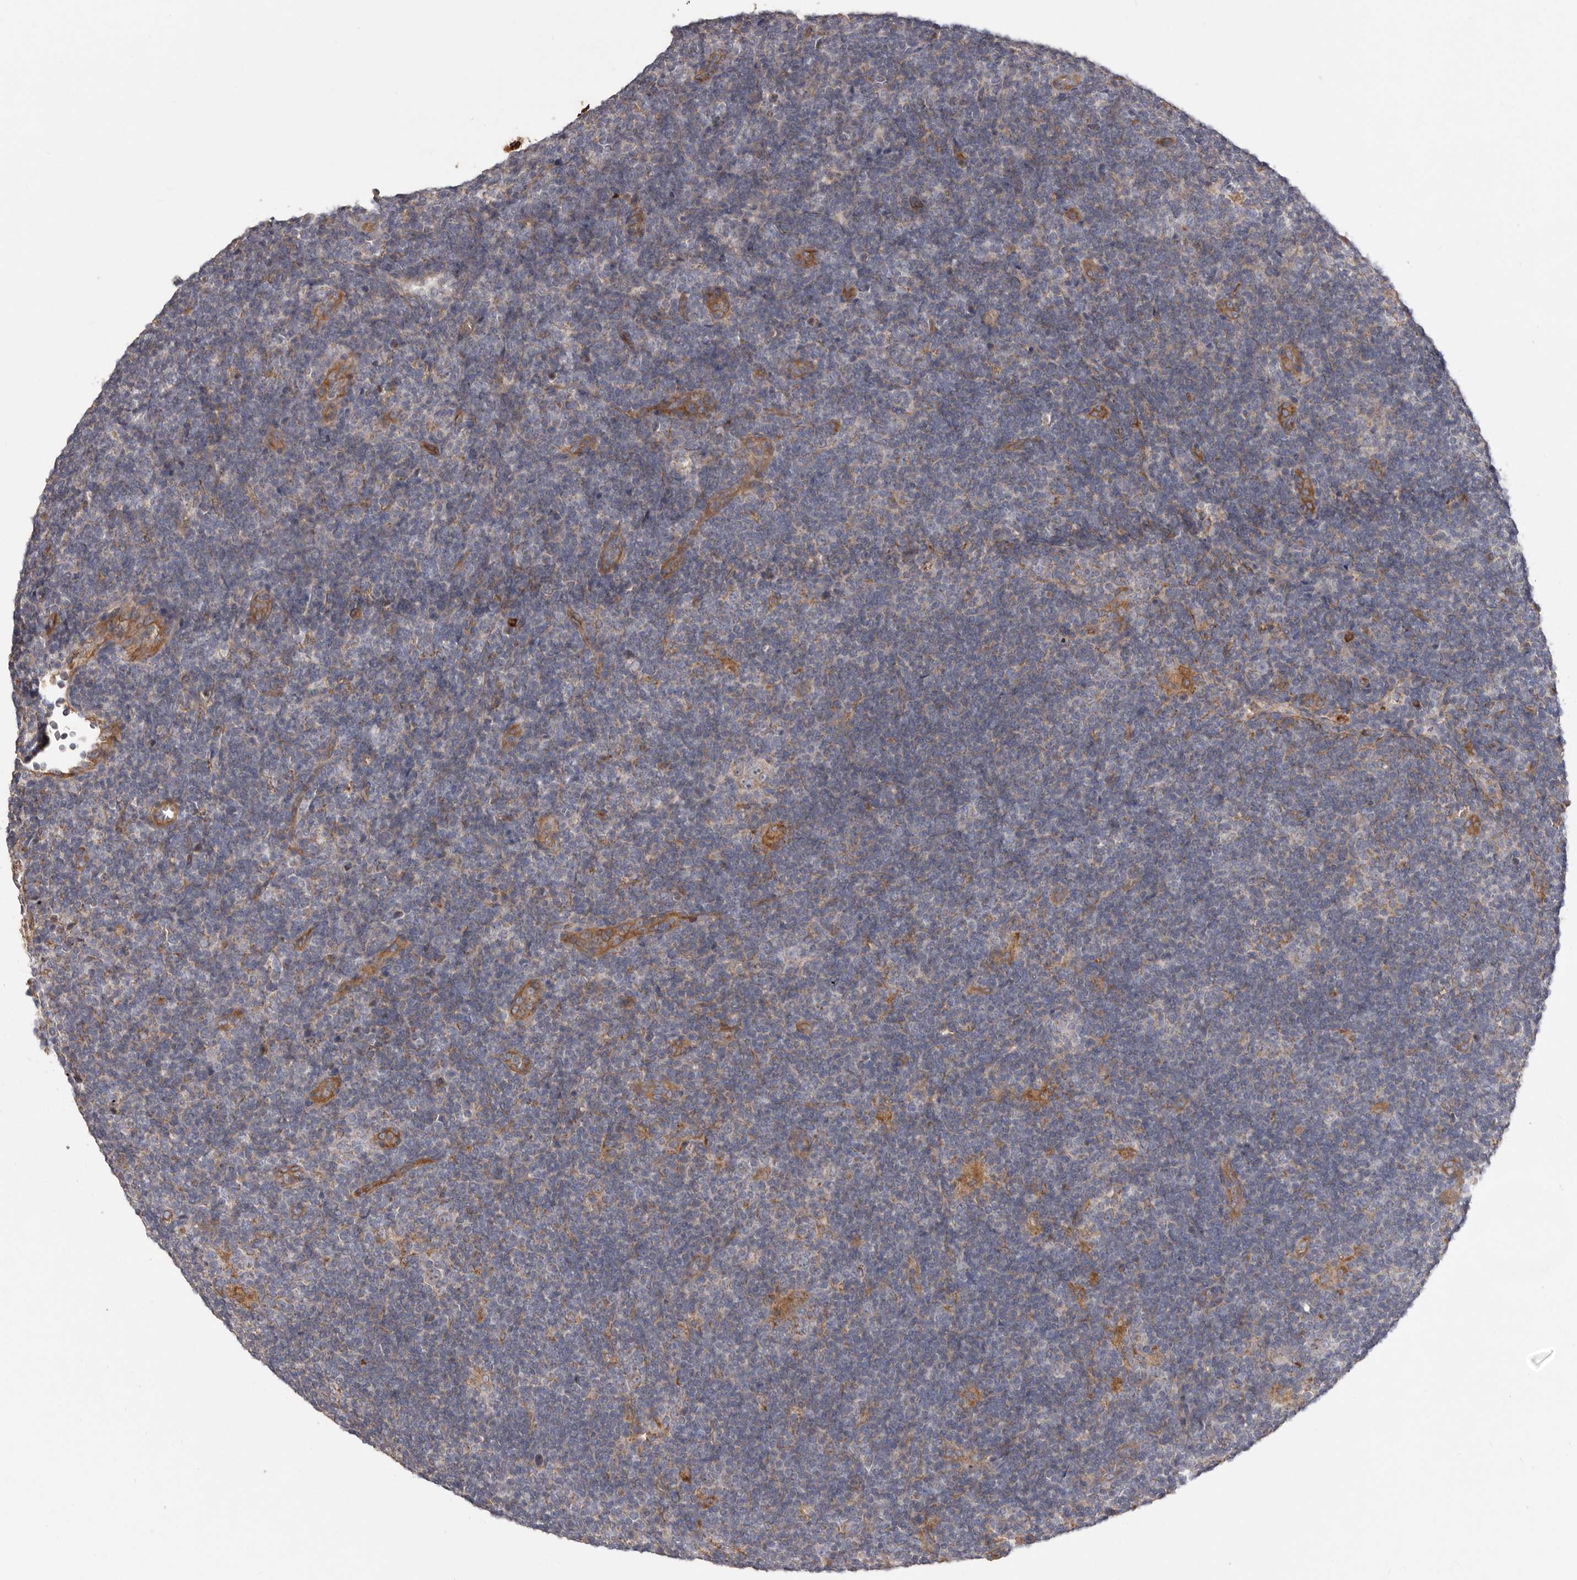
{"staining": {"intensity": "negative", "quantity": "none", "location": "none"}, "tissue": "lymphoma", "cell_type": "Tumor cells", "image_type": "cancer", "snomed": [{"axis": "morphology", "description": "Hodgkin's disease, NOS"}, {"axis": "topography", "description": "Lymph node"}], "caption": "Immunohistochemical staining of lymphoma shows no significant positivity in tumor cells. (Stains: DAB (3,3'-diaminobenzidine) immunohistochemistry with hematoxylin counter stain, Microscopy: brightfield microscopy at high magnification).", "gene": "ENAH", "patient": {"sex": "female", "age": 57}}